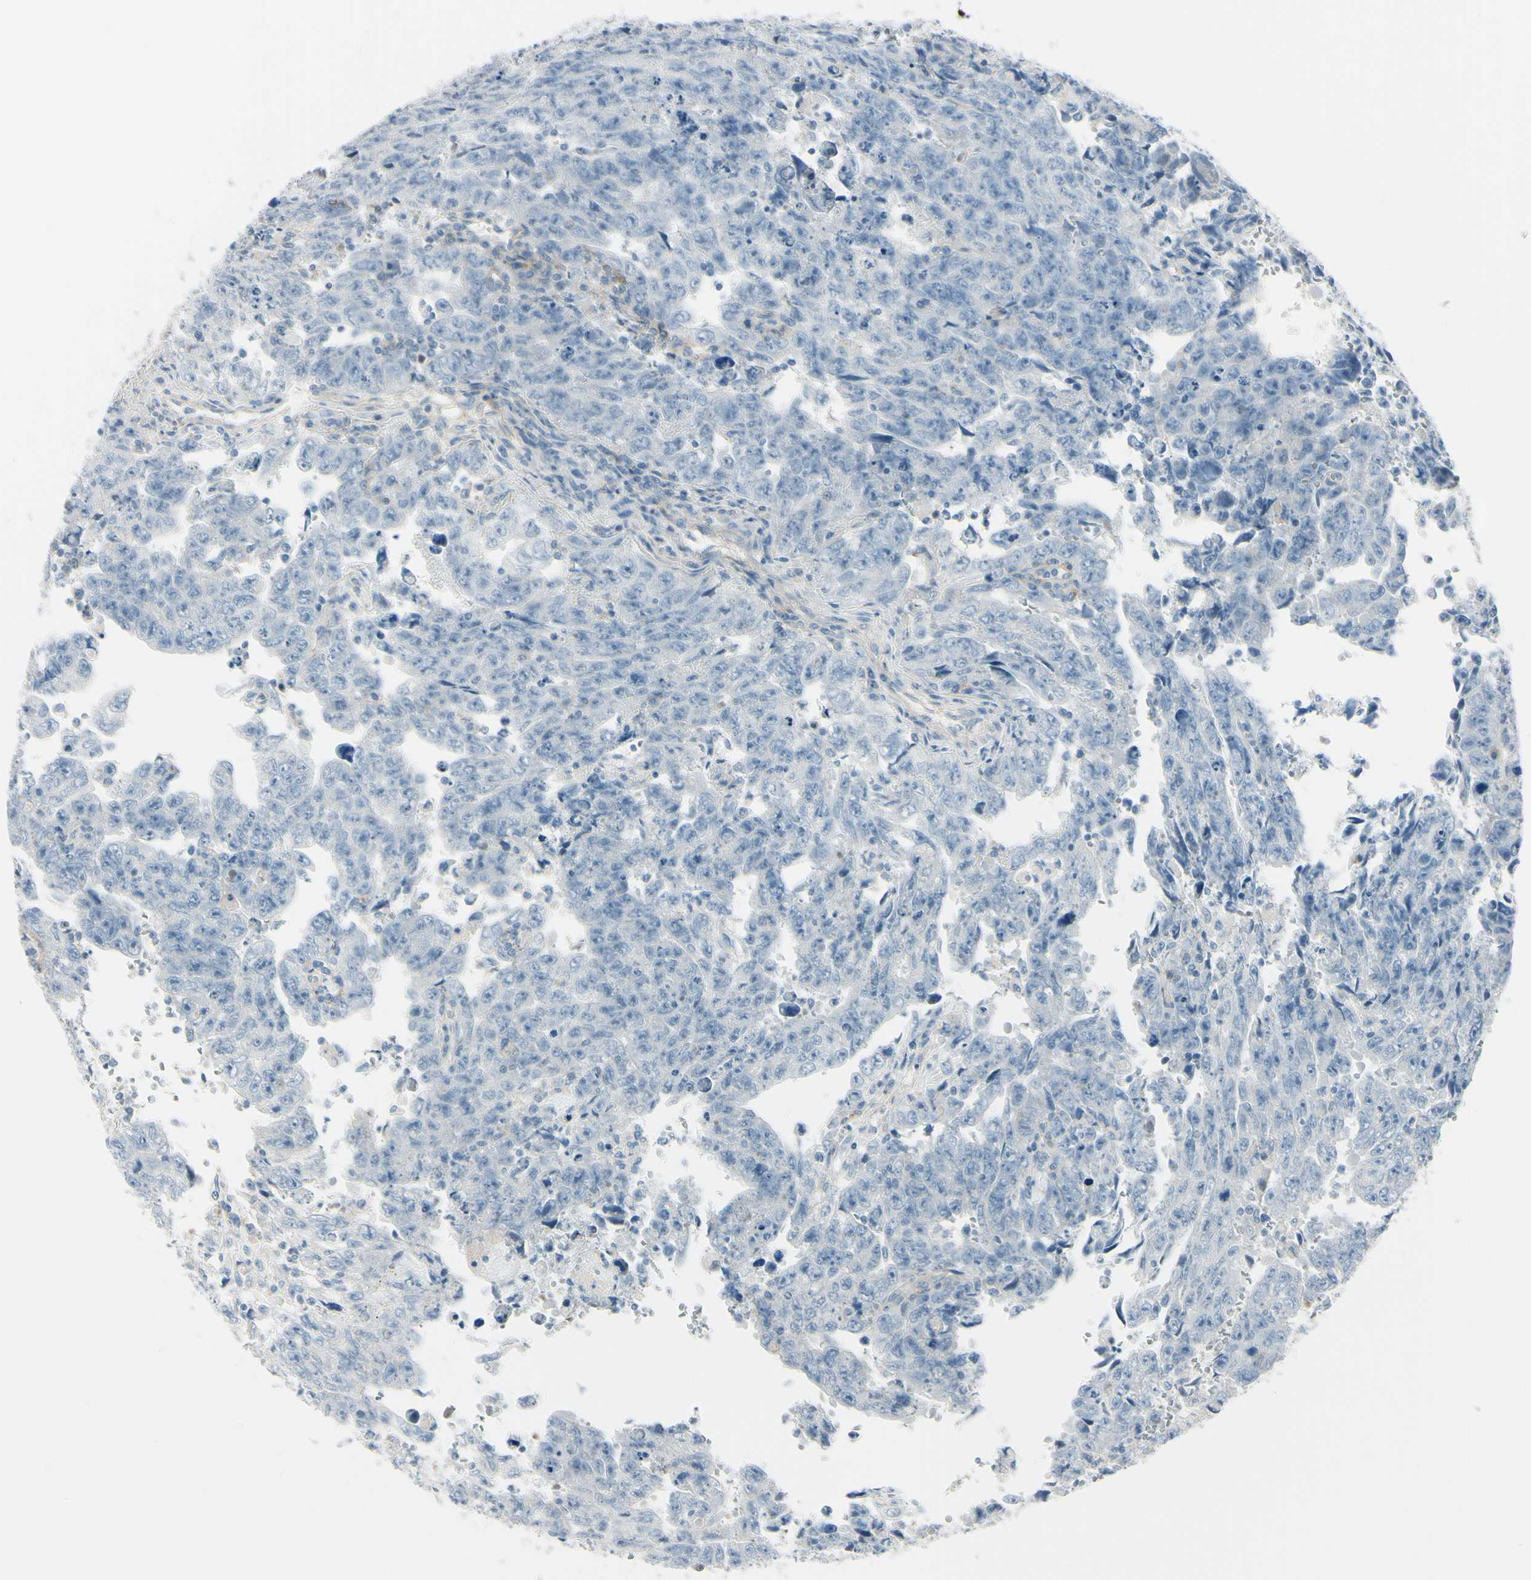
{"staining": {"intensity": "negative", "quantity": "none", "location": "none"}, "tissue": "testis cancer", "cell_type": "Tumor cells", "image_type": "cancer", "snomed": [{"axis": "morphology", "description": "Carcinoma, Embryonal, NOS"}, {"axis": "topography", "description": "Testis"}], "caption": "This is an immunohistochemistry micrograph of human embryonal carcinoma (testis). There is no staining in tumor cells.", "gene": "ASB9", "patient": {"sex": "male", "age": 28}}